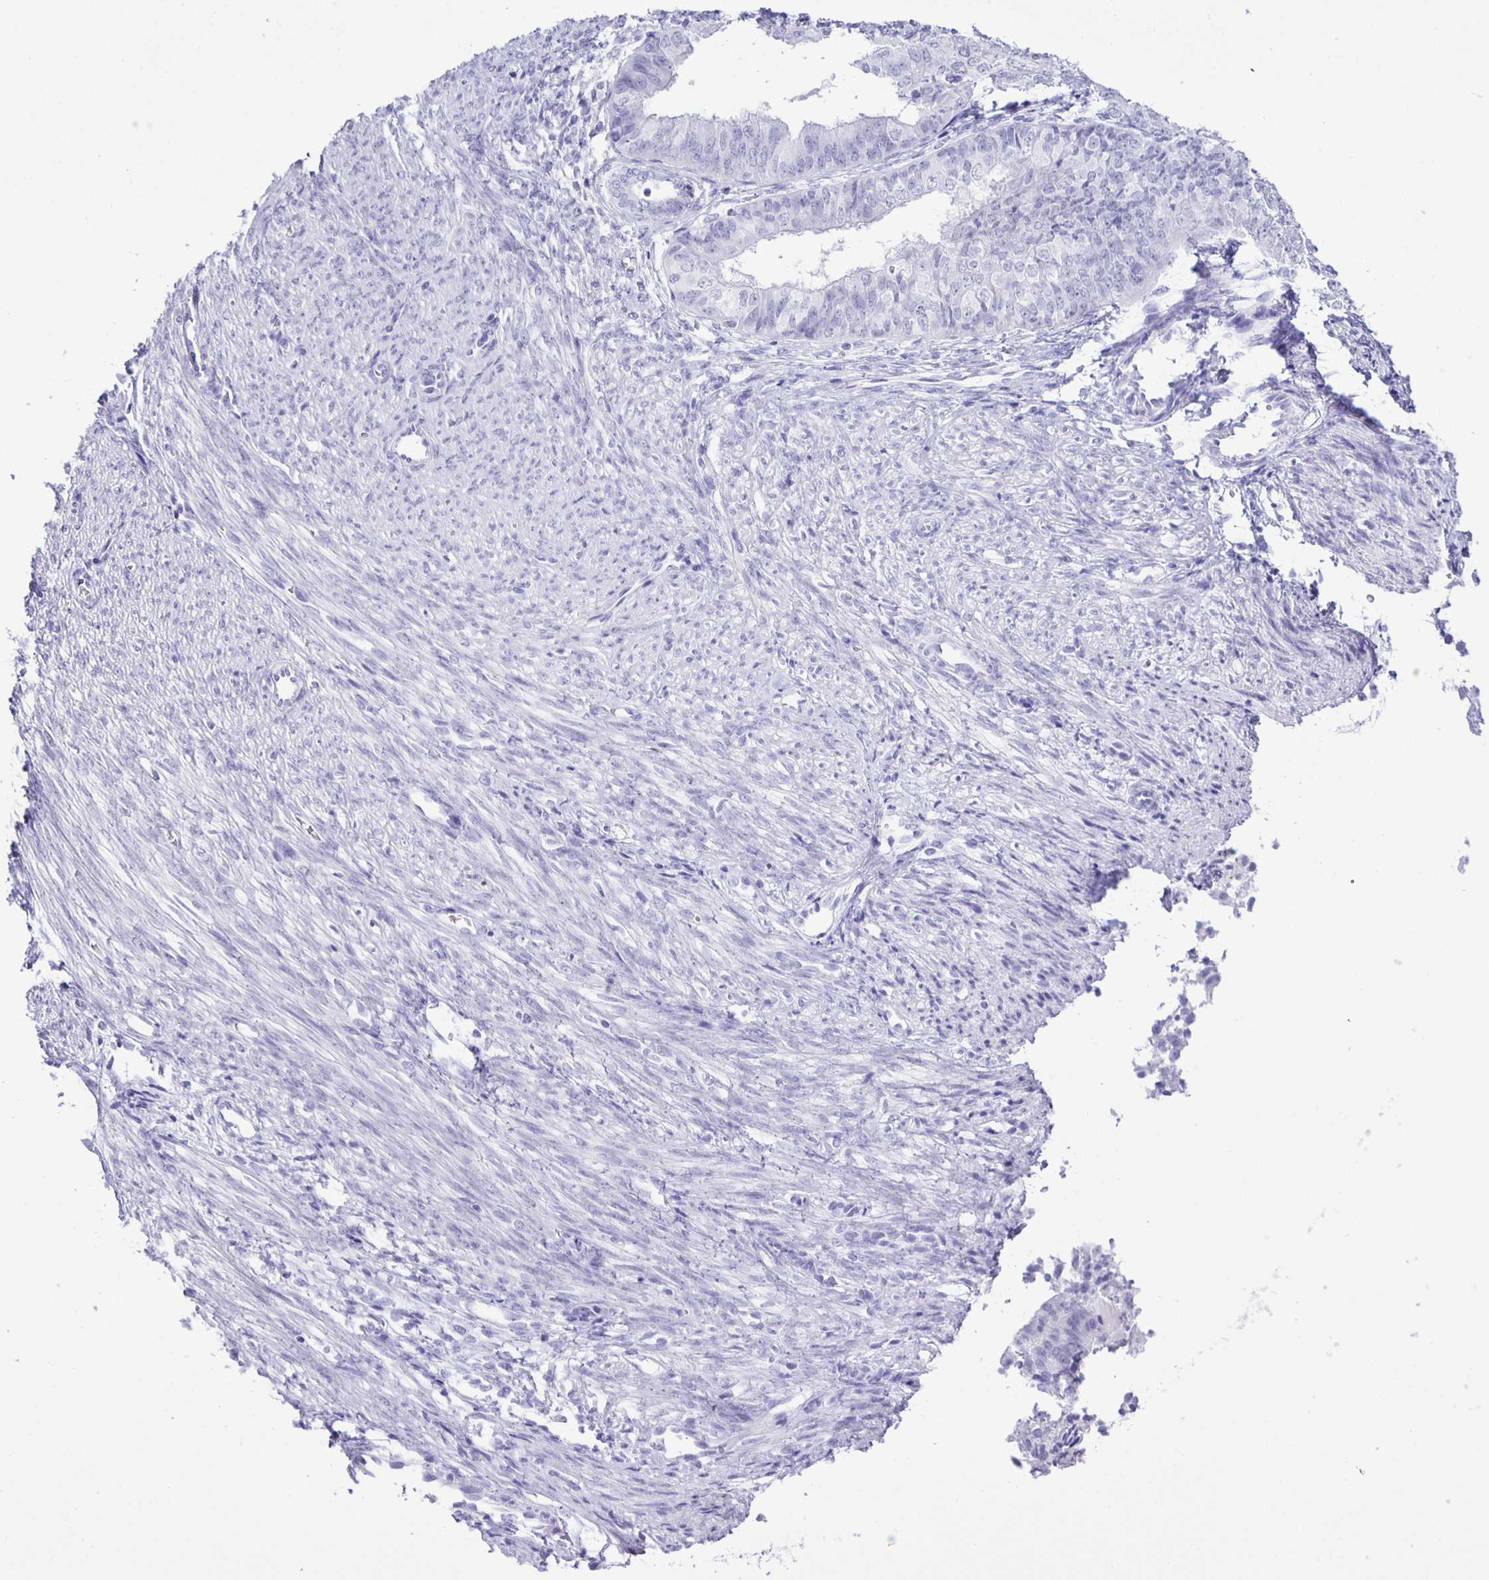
{"staining": {"intensity": "negative", "quantity": "none", "location": "none"}, "tissue": "endometrial cancer", "cell_type": "Tumor cells", "image_type": "cancer", "snomed": [{"axis": "morphology", "description": "Adenocarcinoma, NOS"}, {"axis": "topography", "description": "Endometrium"}], "caption": "Endometrial cancer (adenocarcinoma) was stained to show a protein in brown. There is no significant expression in tumor cells.", "gene": "EZHIP", "patient": {"sex": "female", "age": 58}}